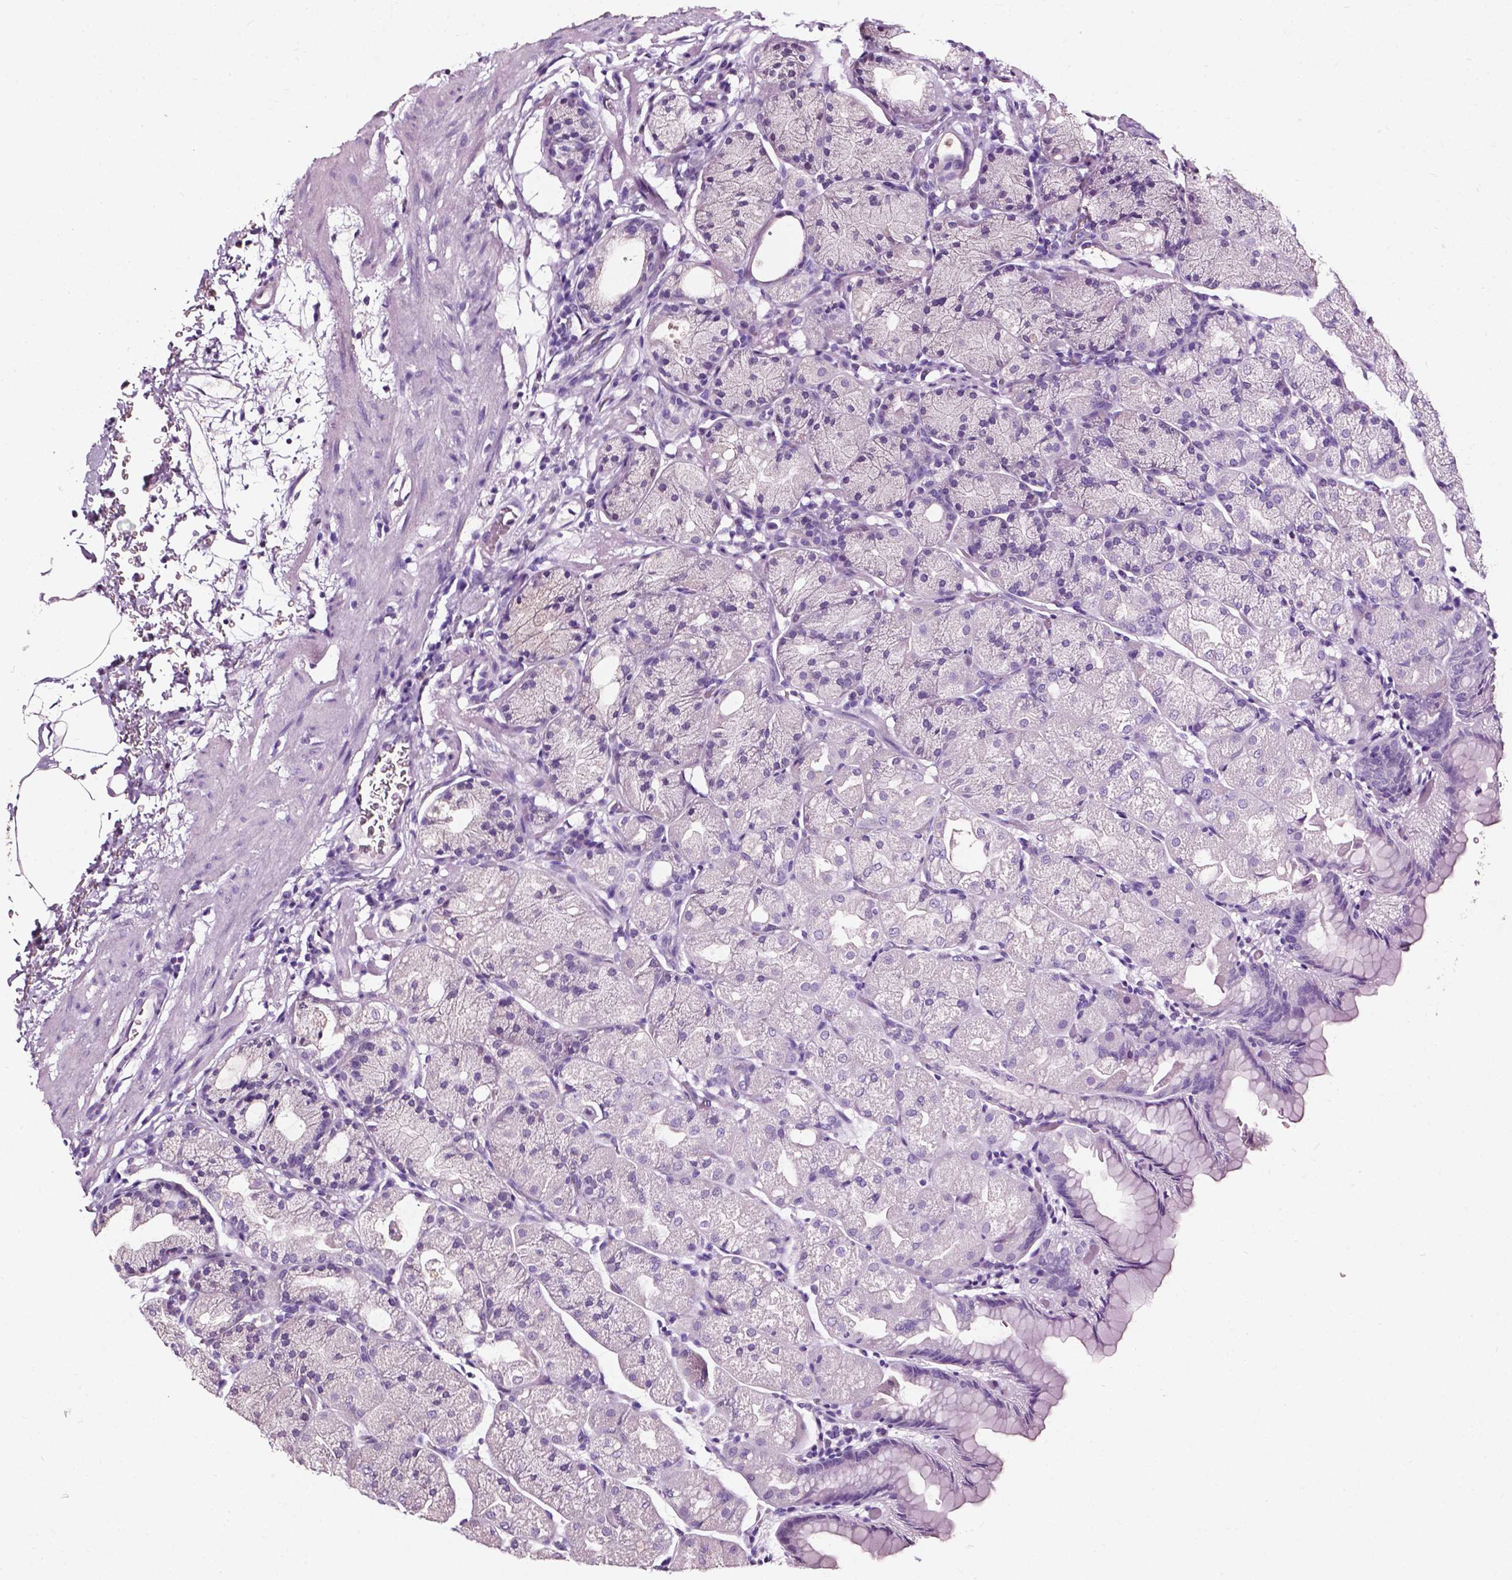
{"staining": {"intensity": "negative", "quantity": "none", "location": "none"}, "tissue": "stomach", "cell_type": "Glandular cells", "image_type": "normal", "snomed": [{"axis": "morphology", "description": "Normal tissue, NOS"}, {"axis": "topography", "description": "Stomach, upper"}, {"axis": "topography", "description": "Stomach"}, {"axis": "topography", "description": "Stomach, lower"}], "caption": "DAB immunohistochemical staining of normal stomach displays no significant expression in glandular cells. Nuclei are stained in blue.", "gene": "DEFA5", "patient": {"sex": "male", "age": 62}}